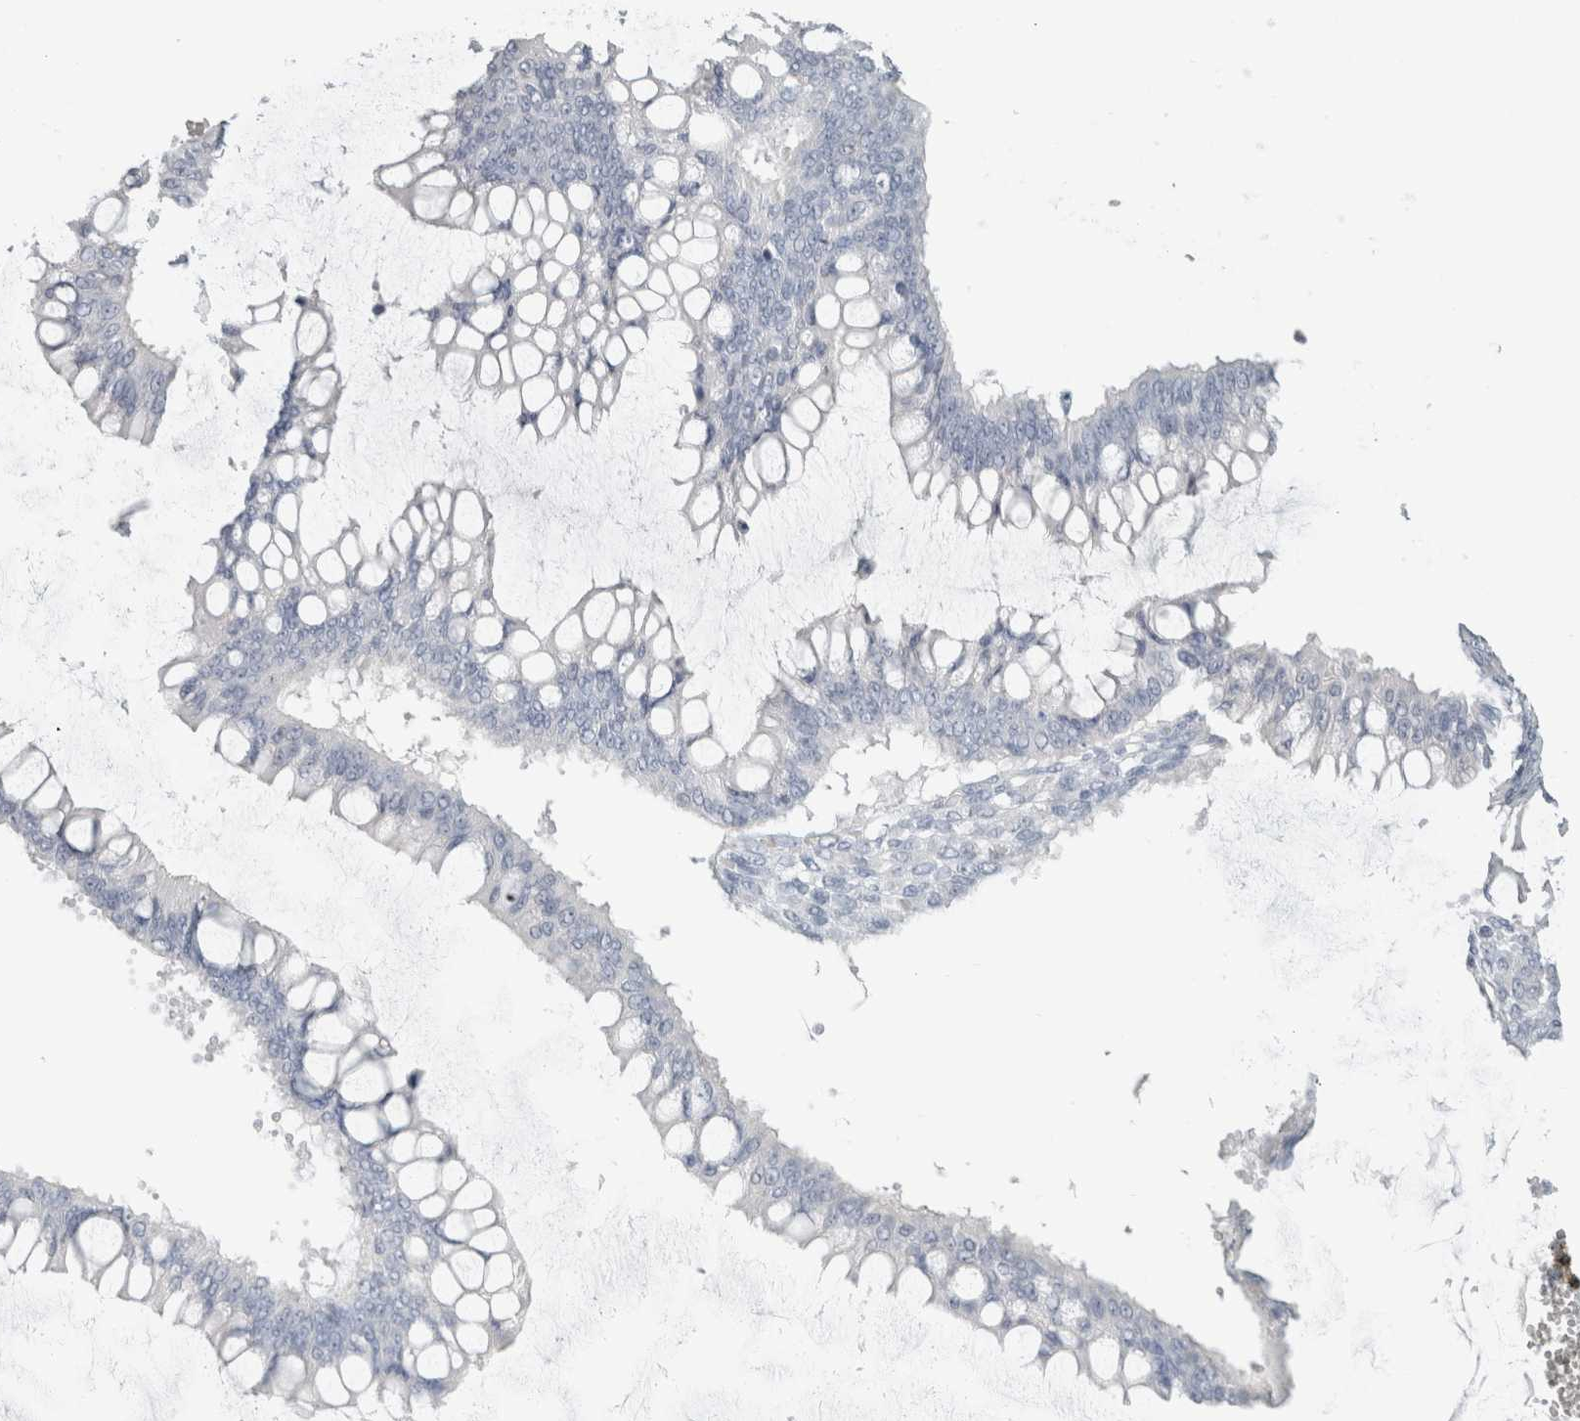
{"staining": {"intensity": "negative", "quantity": "none", "location": "none"}, "tissue": "ovarian cancer", "cell_type": "Tumor cells", "image_type": "cancer", "snomed": [{"axis": "morphology", "description": "Cystadenocarcinoma, mucinous, NOS"}, {"axis": "topography", "description": "Ovary"}], "caption": "Immunohistochemical staining of ovarian cancer displays no significant positivity in tumor cells.", "gene": "SLC6A1", "patient": {"sex": "female", "age": 73}}